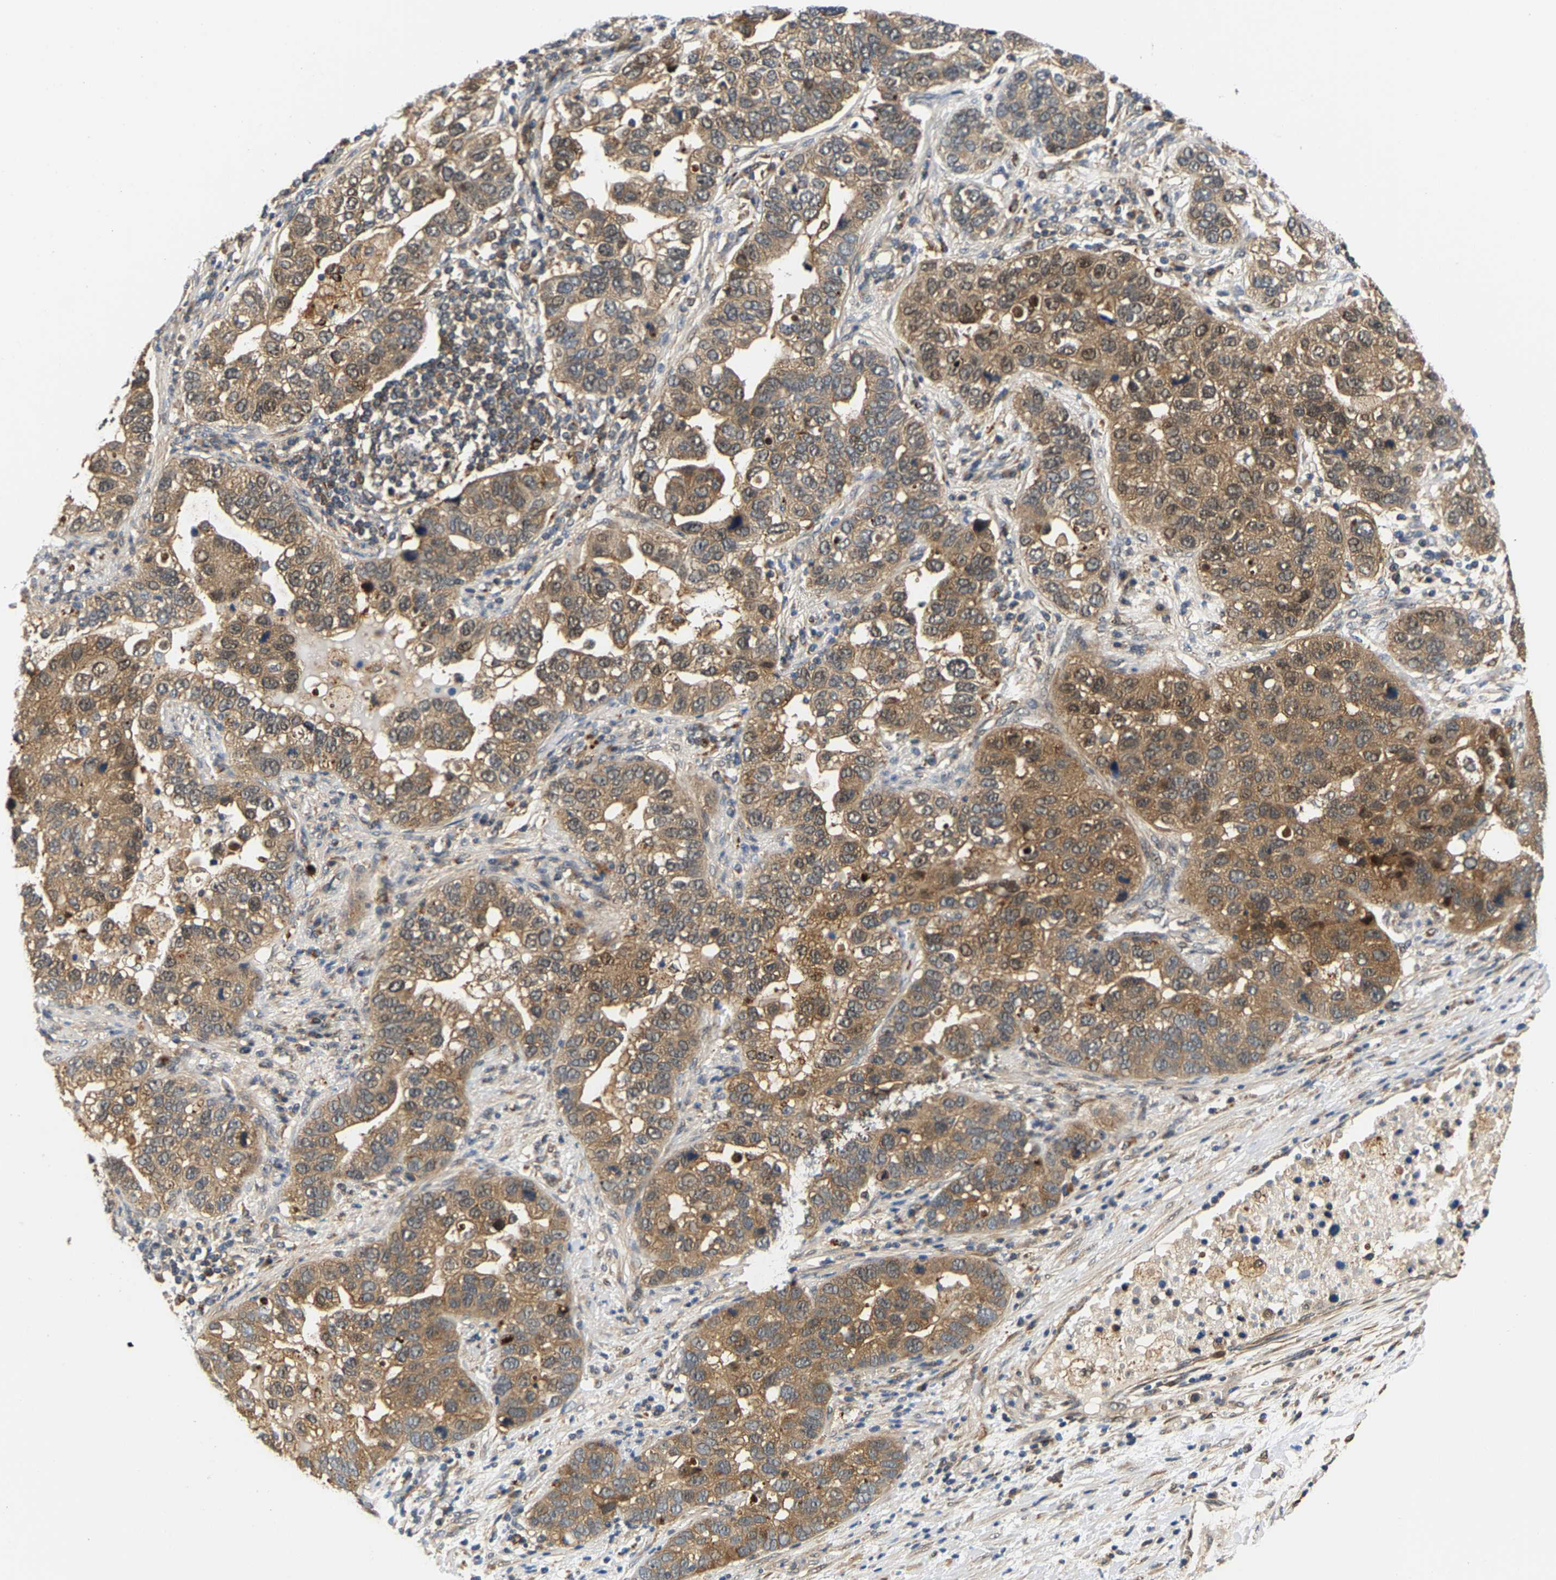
{"staining": {"intensity": "moderate", "quantity": ">75%", "location": "cytoplasmic/membranous,nuclear"}, "tissue": "pancreatic cancer", "cell_type": "Tumor cells", "image_type": "cancer", "snomed": [{"axis": "morphology", "description": "Adenocarcinoma, NOS"}, {"axis": "topography", "description": "Pancreas"}], "caption": "IHC photomicrograph of human pancreatic adenocarcinoma stained for a protein (brown), which exhibits medium levels of moderate cytoplasmic/membranous and nuclear expression in approximately >75% of tumor cells.", "gene": "LARP6", "patient": {"sex": "female", "age": 61}}